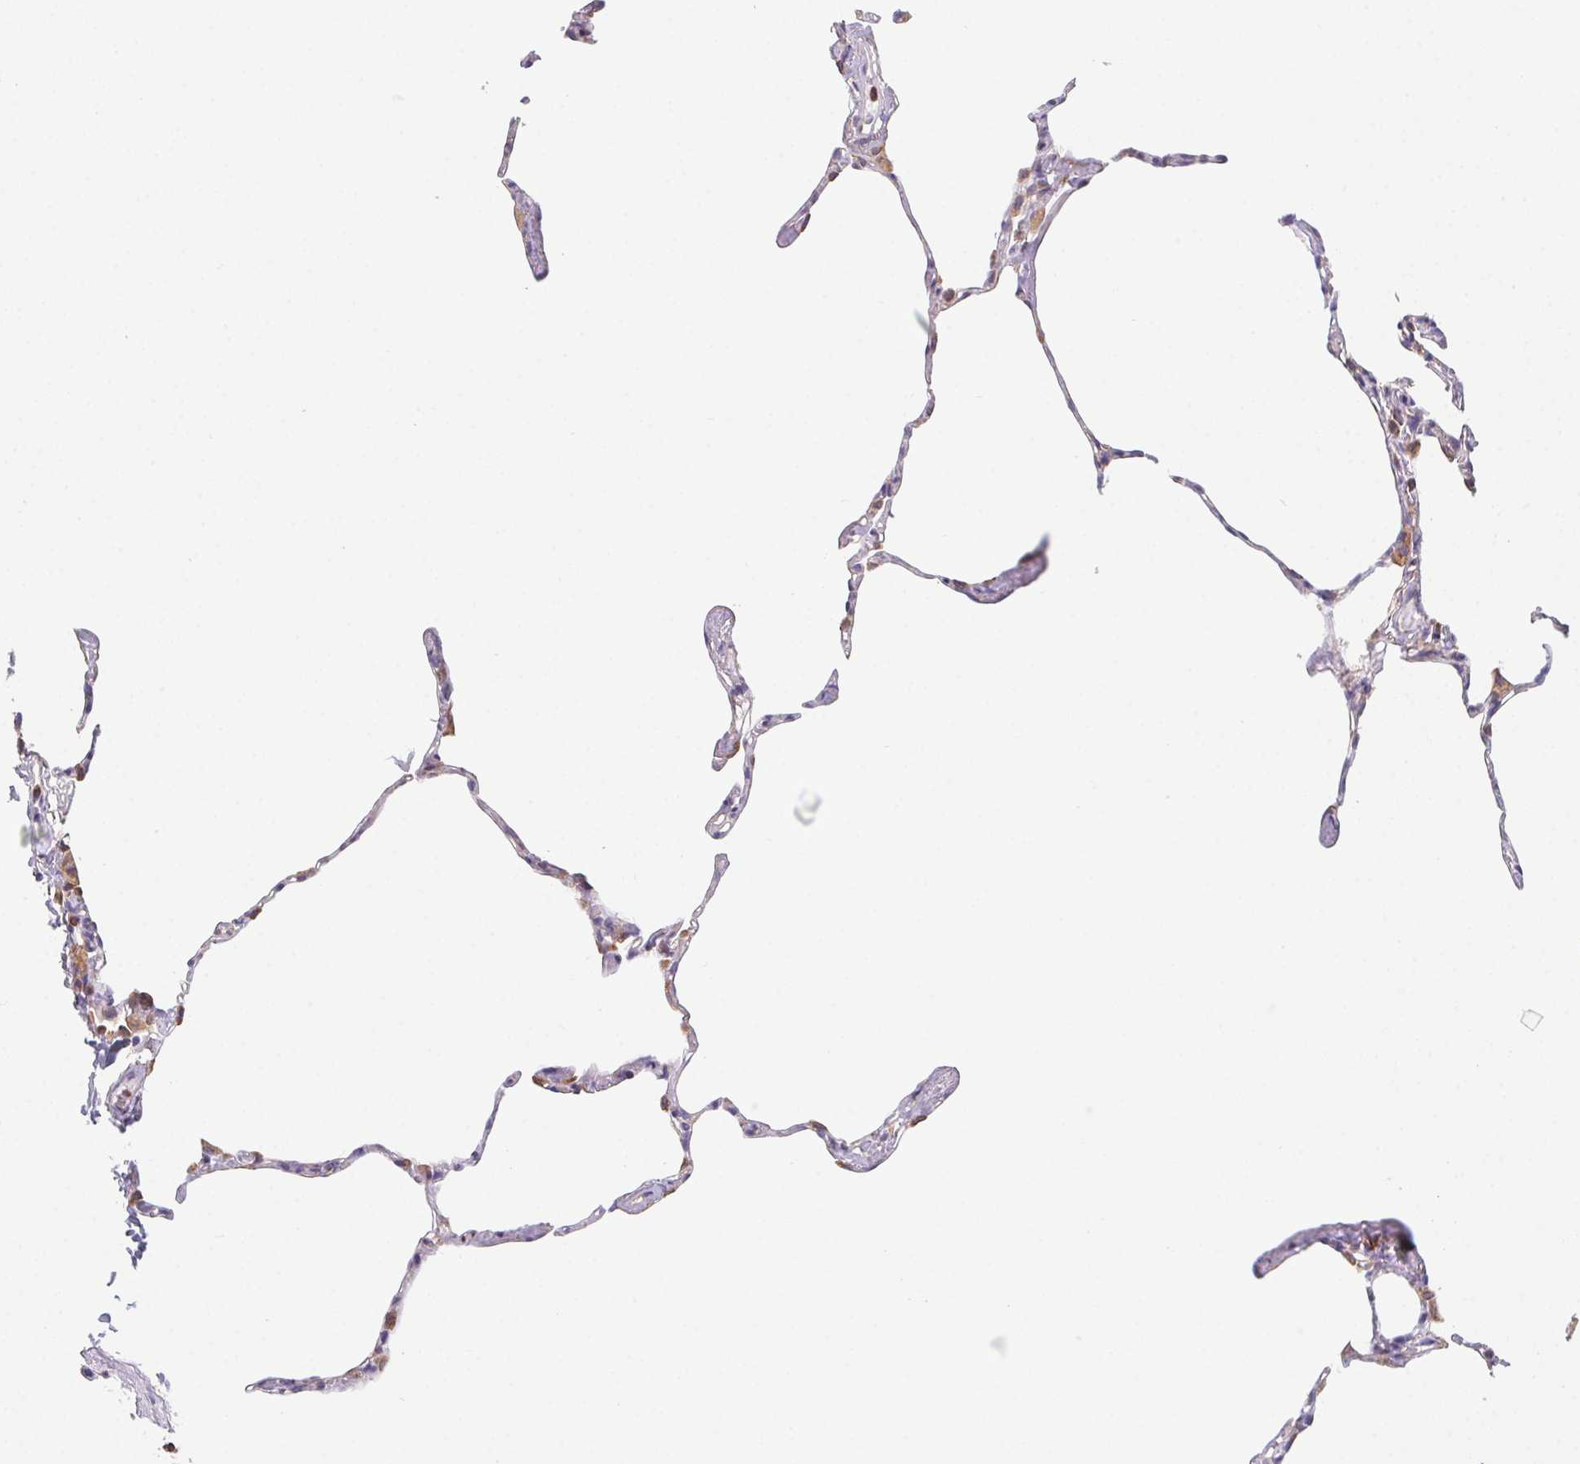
{"staining": {"intensity": "moderate", "quantity": "25%-75%", "location": "cytoplasmic/membranous"}, "tissue": "lung", "cell_type": "Alveolar cells", "image_type": "normal", "snomed": [{"axis": "morphology", "description": "Normal tissue, NOS"}, {"axis": "topography", "description": "Lung"}], "caption": "Normal lung demonstrates moderate cytoplasmic/membranous positivity in approximately 25%-75% of alveolar cells The staining is performed using DAB (3,3'-diaminobenzidine) brown chromogen to label protein expression. The nuclei are counter-stained blue using hematoxylin..", "gene": "ADAM8", "patient": {"sex": "male", "age": 65}}